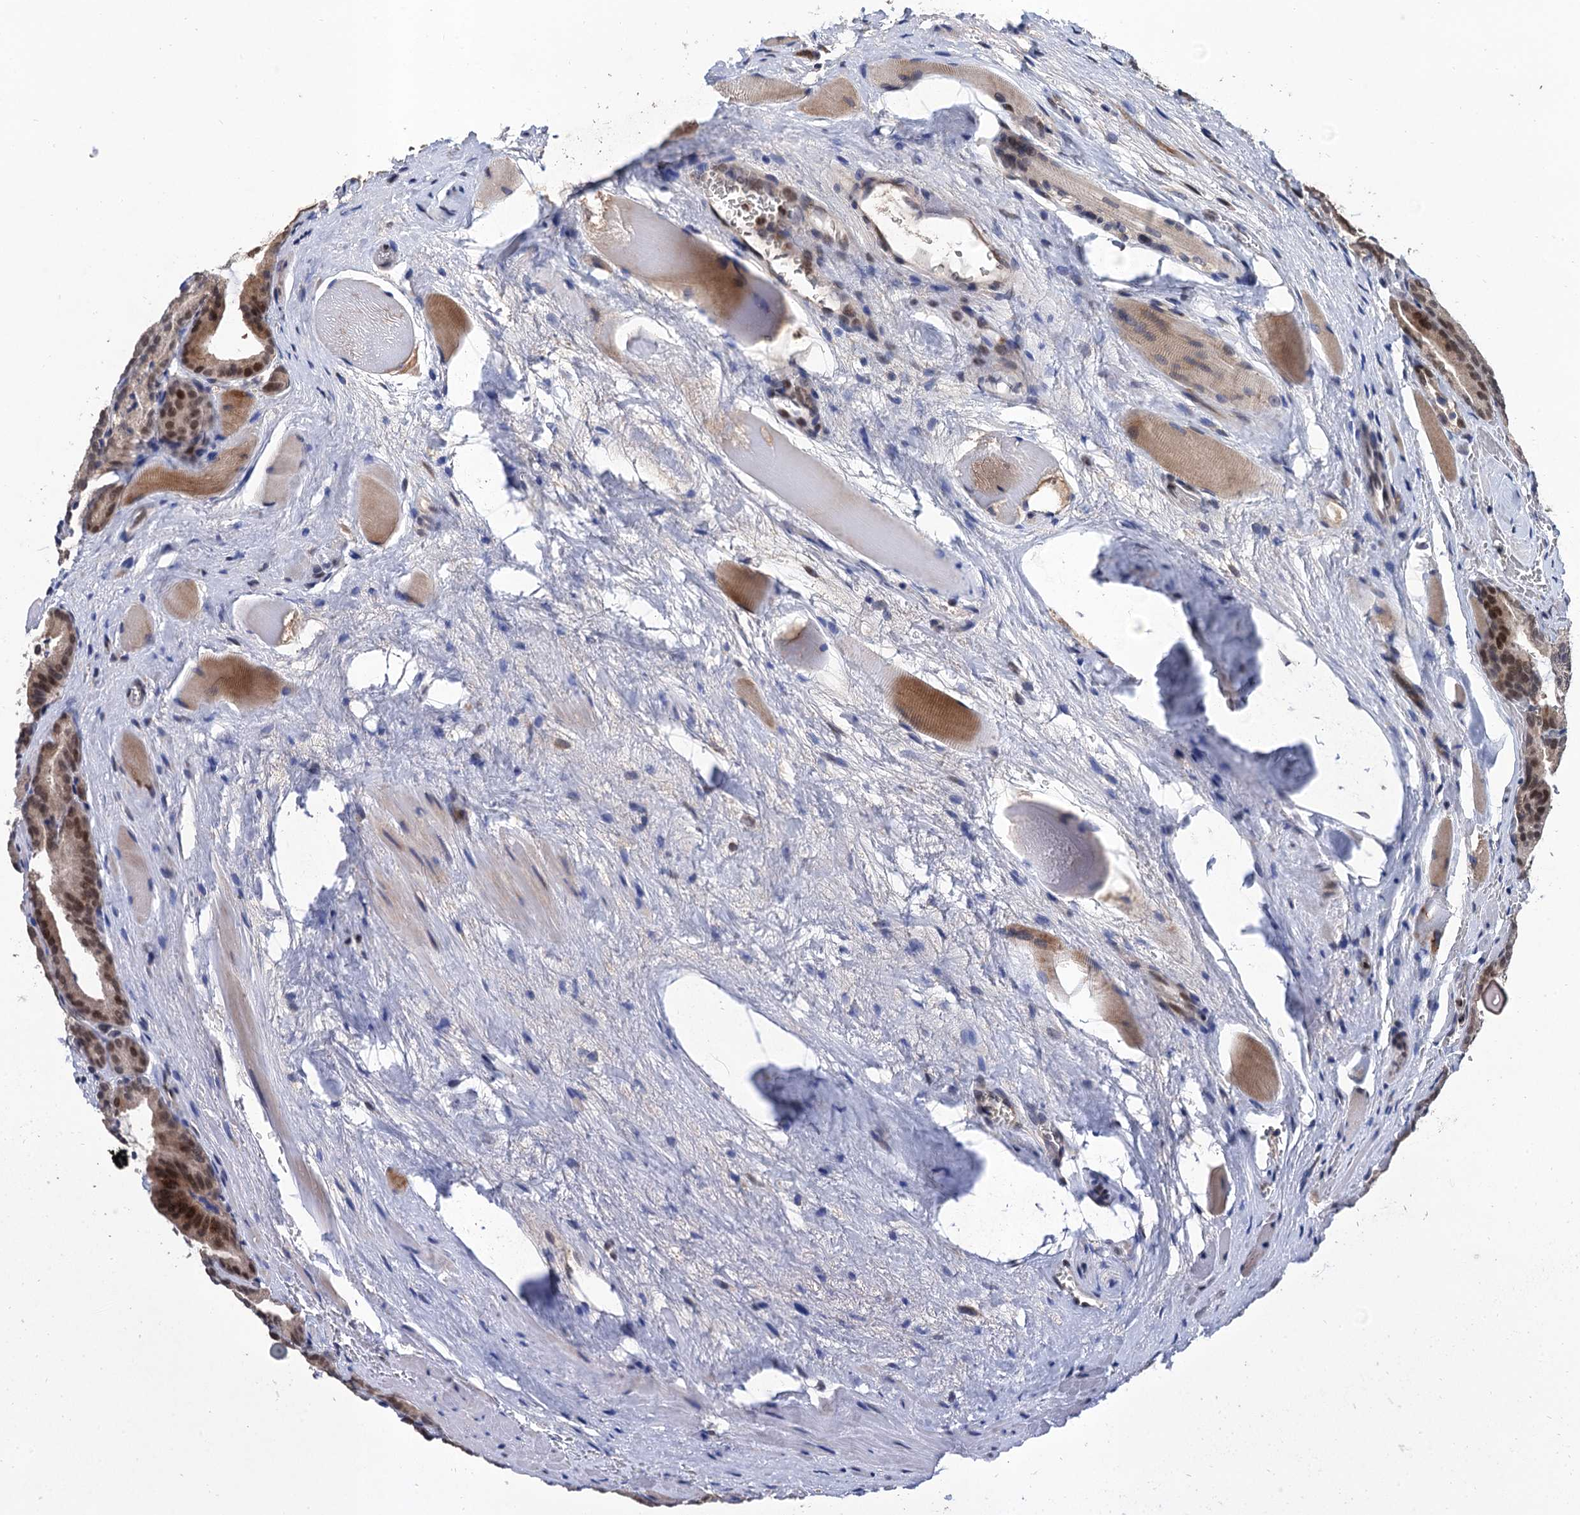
{"staining": {"intensity": "moderate", "quantity": ">75%", "location": "nuclear"}, "tissue": "prostate cancer", "cell_type": "Tumor cells", "image_type": "cancer", "snomed": [{"axis": "morphology", "description": "Adenocarcinoma, High grade"}, {"axis": "topography", "description": "Prostate"}], "caption": "Approximately >75% of tumor cells in human prostate high-grade adenocarcinoma show moderate nuclear protein positivity as visualized by brown immunohistochemical staining.", "gene": "TSEN34", "patient": {"sex": "male", "age": 57}}